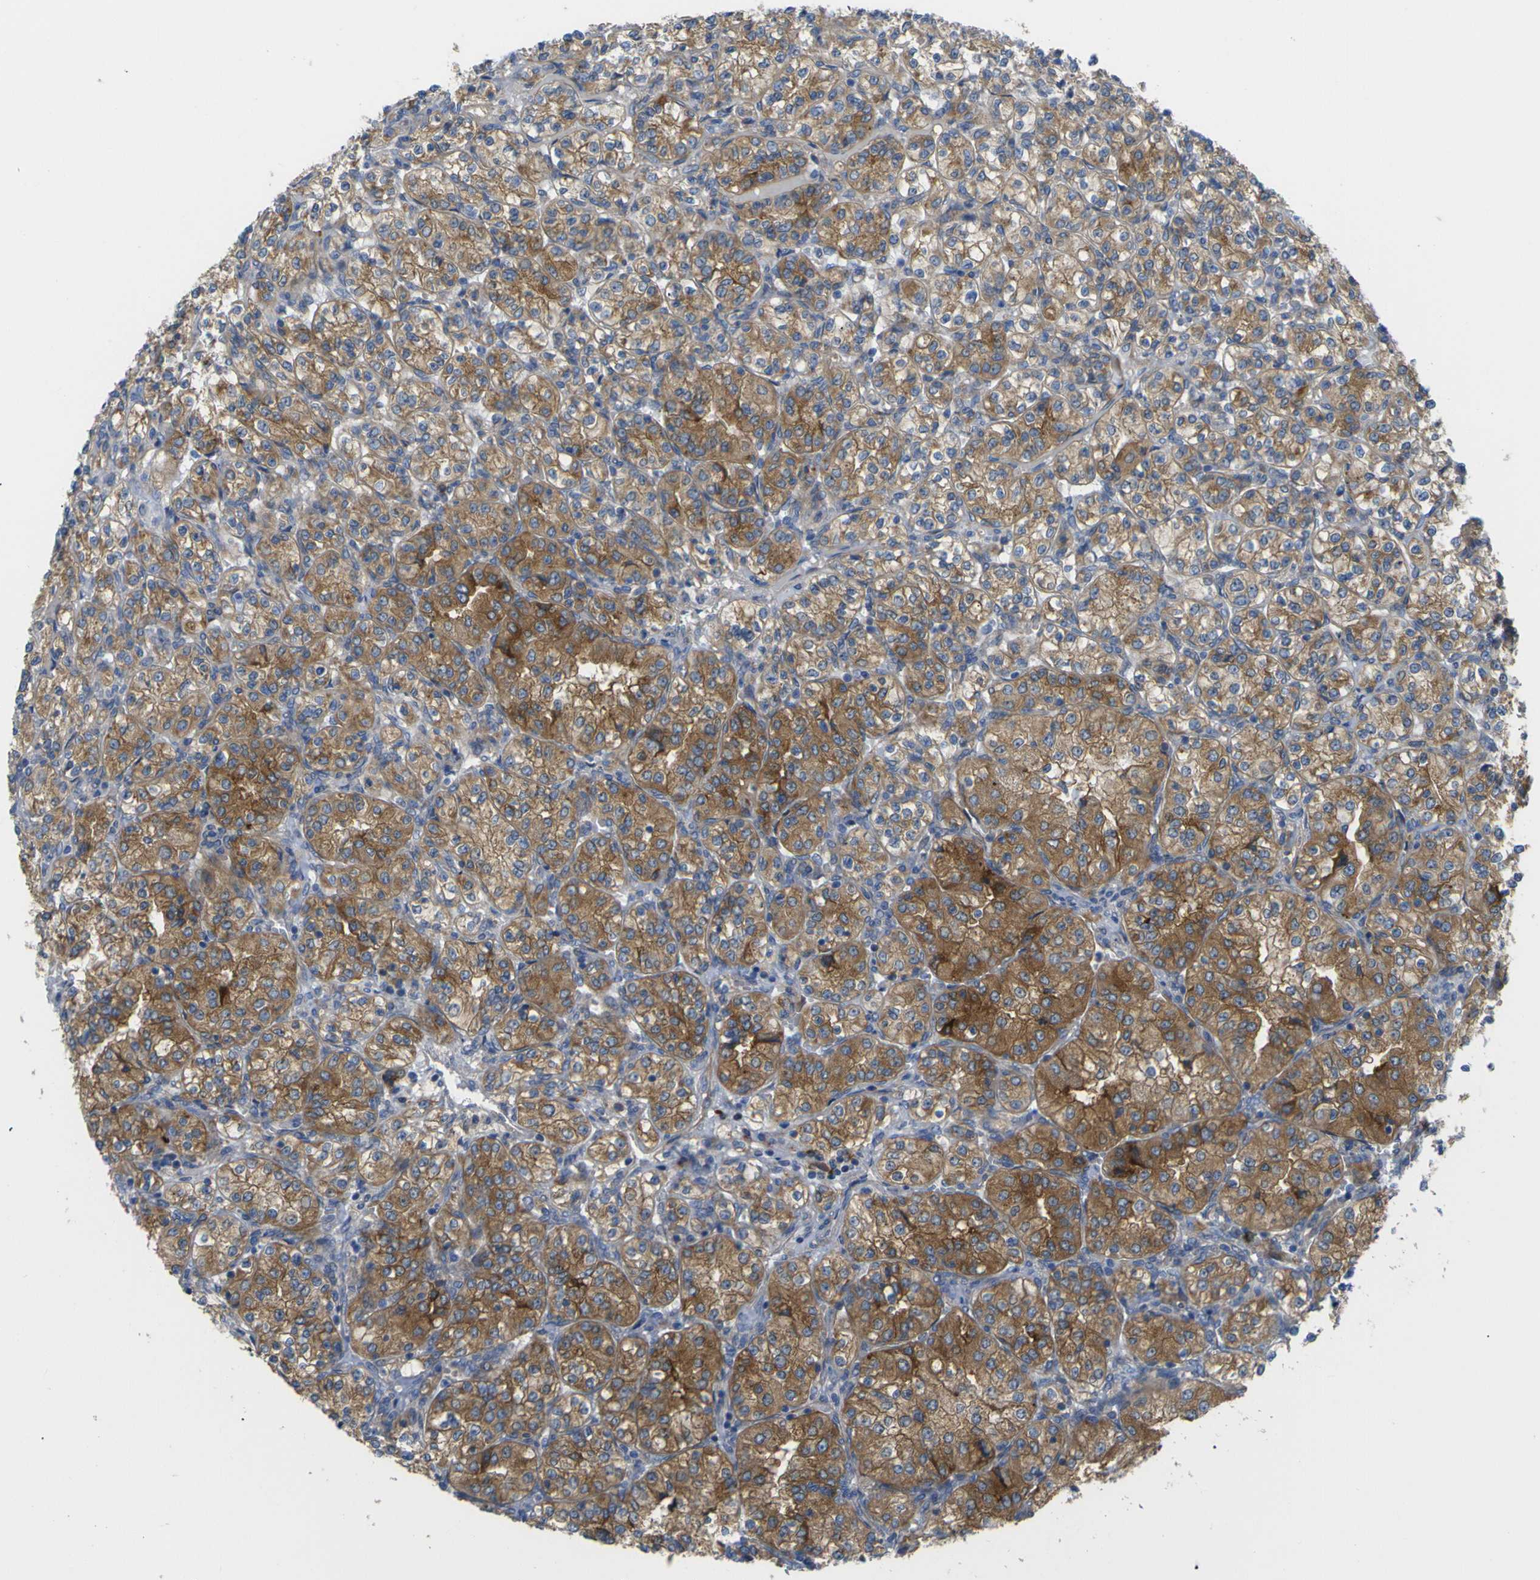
{"staining": {"intensity": "moderate", "quantity": ">75%", "location": "cytoplasmic/membranous"}, "tissue": "renal cancer", "cell_type": "Tumor cells", "image_type": "cancer", "snomed": [{"axis": "morphology", "description": "Adenocarcinoma, NOS"}, {"axis": "topography", "description": "Kidney"}], "caption": "Renal adenocarcinoma was stained to show a protein in brown. There is medium levels of moderate cytoplasmic/membranous positivity in approximately >75% of tumor cells. Ihc stains the protein in brown and the nuclei are stained blue.", "gene": "SYPL1", "patient": {"sex": "male", "age": 77}}